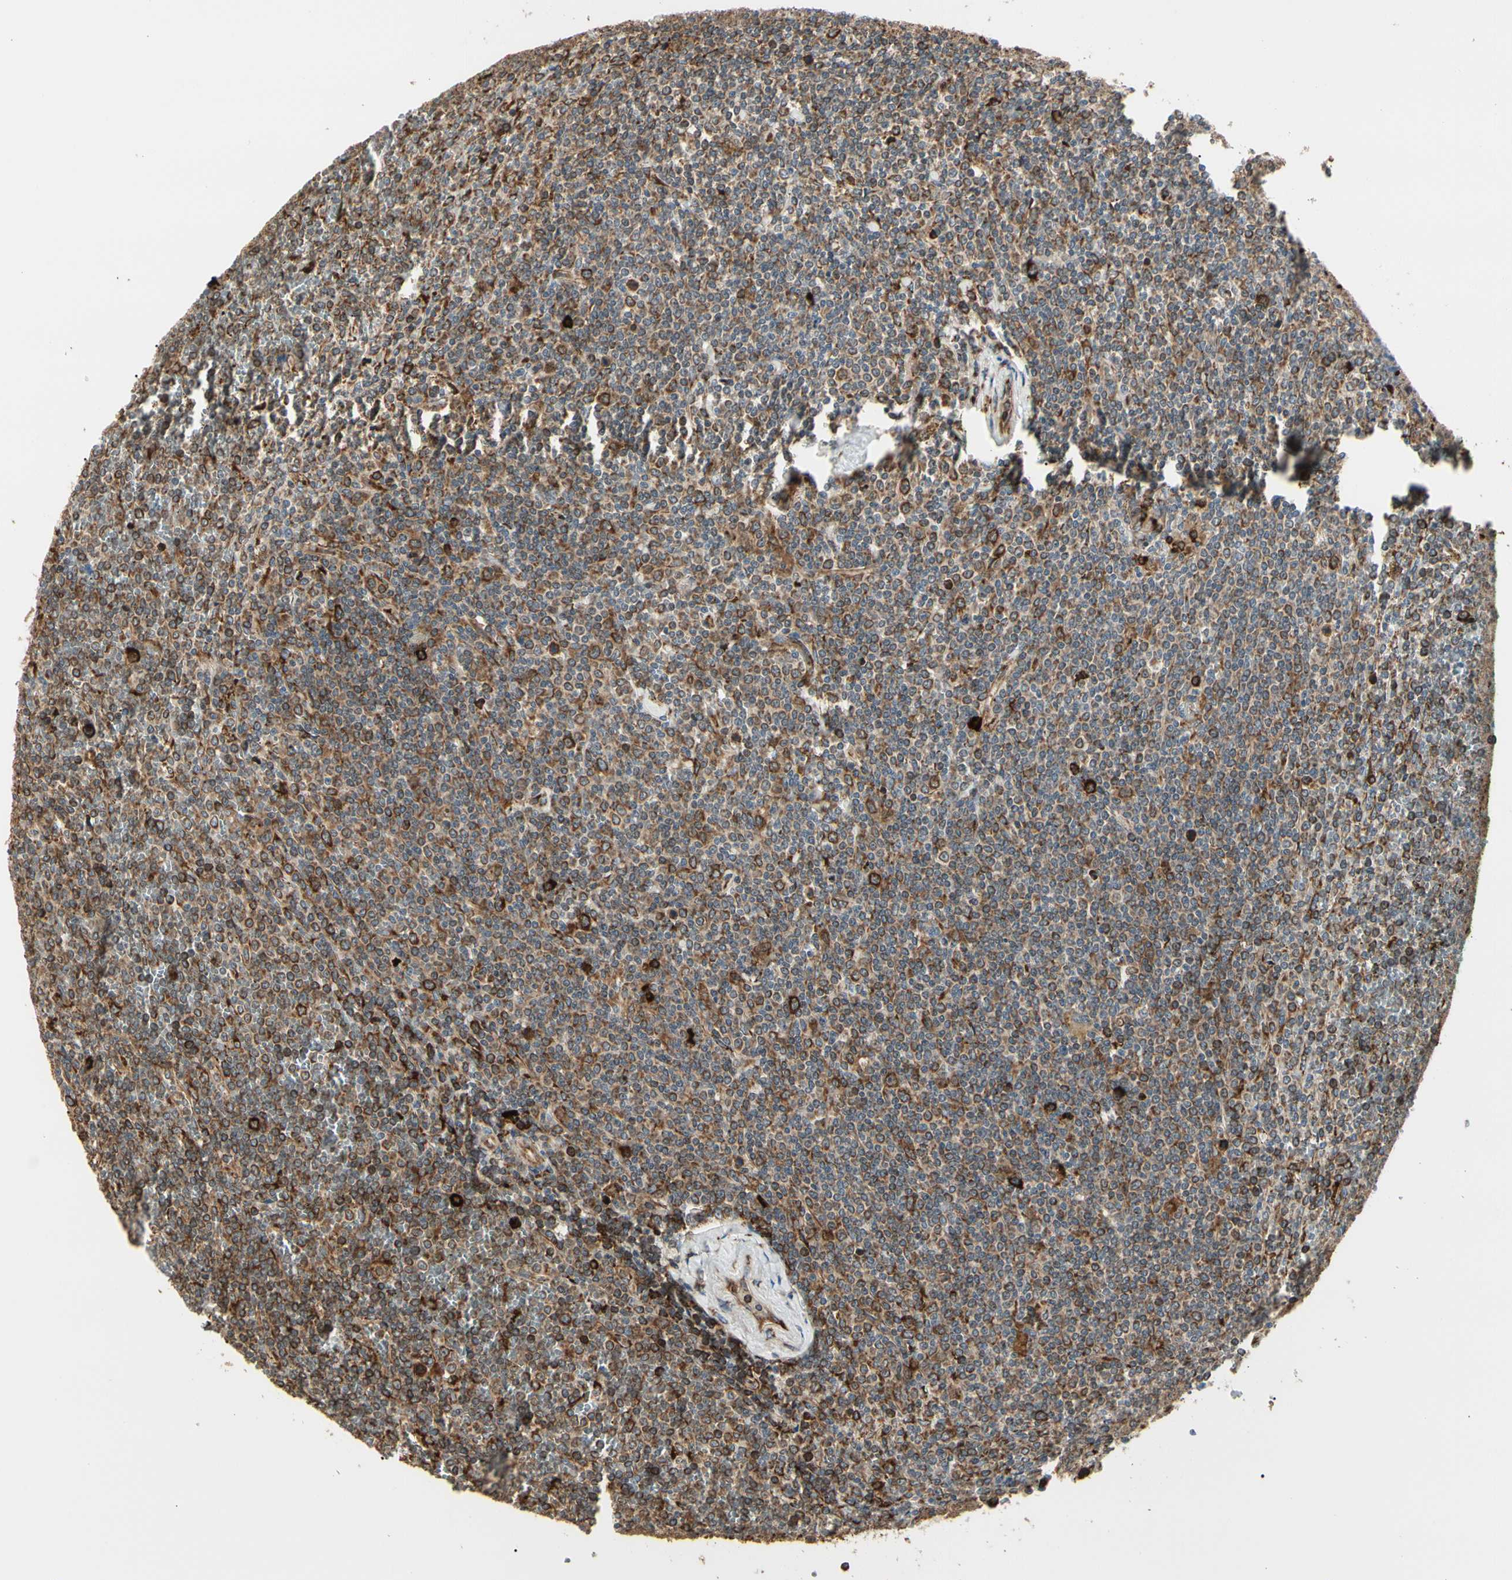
{"staining": {"intensity": "strong", "quantity": ">75%", "location": "cytoplasmic/membranous"}, "tissue": "lymphoma", "cell_type": "Tumor cells", "image_type": "cancer", "snomed": [{"axis": "morphology", "description": "Malignant lymphoma, non-Hodgkin's type, Low grade"}, {"axis": "topography", "description": "Spleen"}], "caption": "This is a histology image of IHC staining of low-grade malignant lymphoma, non-Hodgkin's type, which shows strong staining in the cytoplasmic/membranous of tumor cells.", "gene": "HSP90B1", "patient": {"sex": "female", "age": 19}}